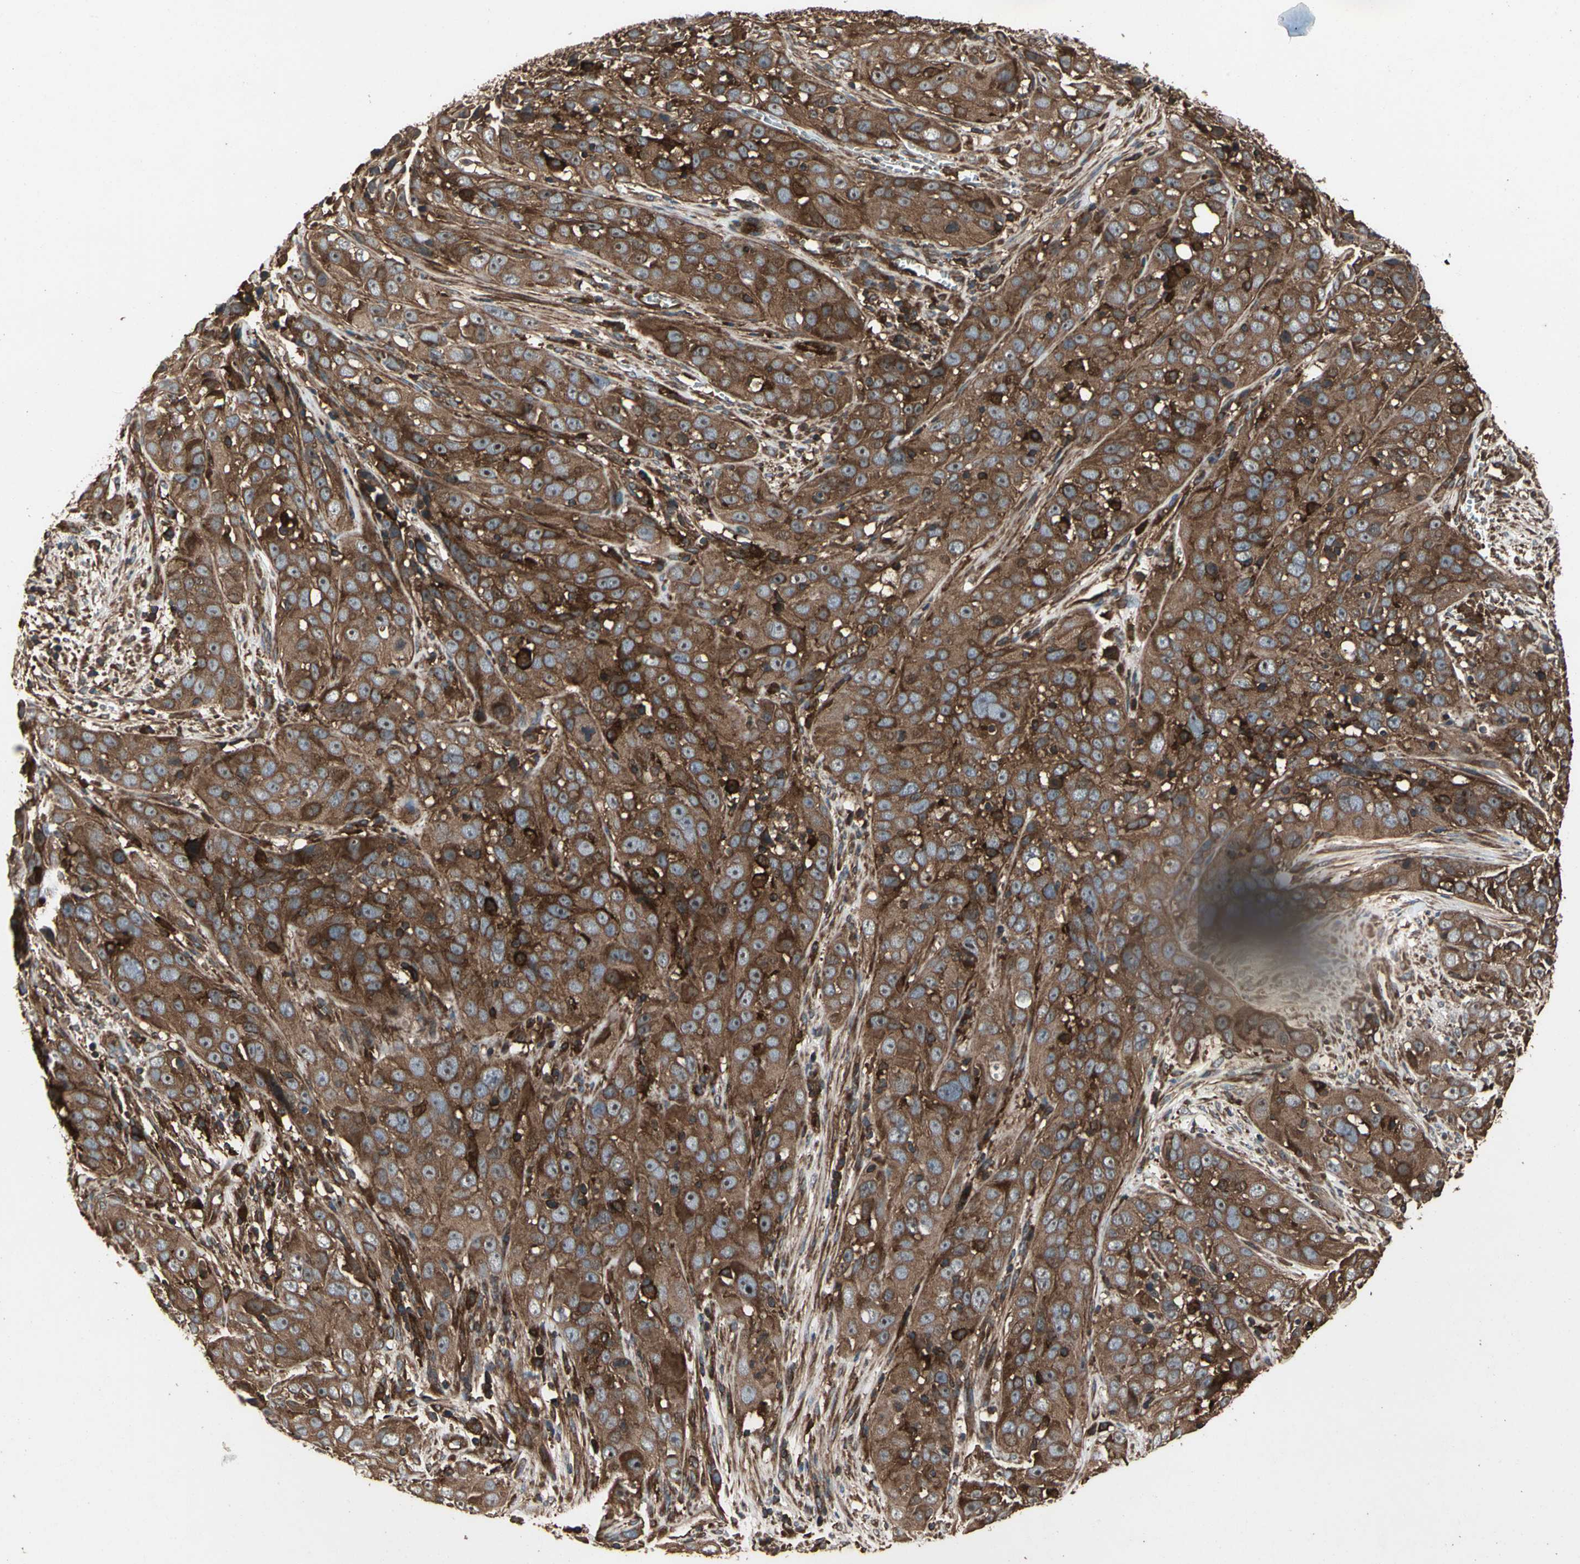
{"staining": {"intensity": "strong", "quantity": ">75%", "location": "cytoplasmic/membranous"}, "tissue": "cervical cancer", "cell_type": "Tumor cells", "image_type": "cancer", "snomed": [{"axis": "morphology", "description": "Squamous cell carcinoma, NOS"}, {"axis": "topography", "description": "Cervix"}], "caption": "Strong cytoplasmic/membranous protein staining is seen in about >75% of tumor cells in cervical cancer (squamous cell carcinoma).", "gene": "AGBL2", "patient": {"sex": "female", "age": 32}}